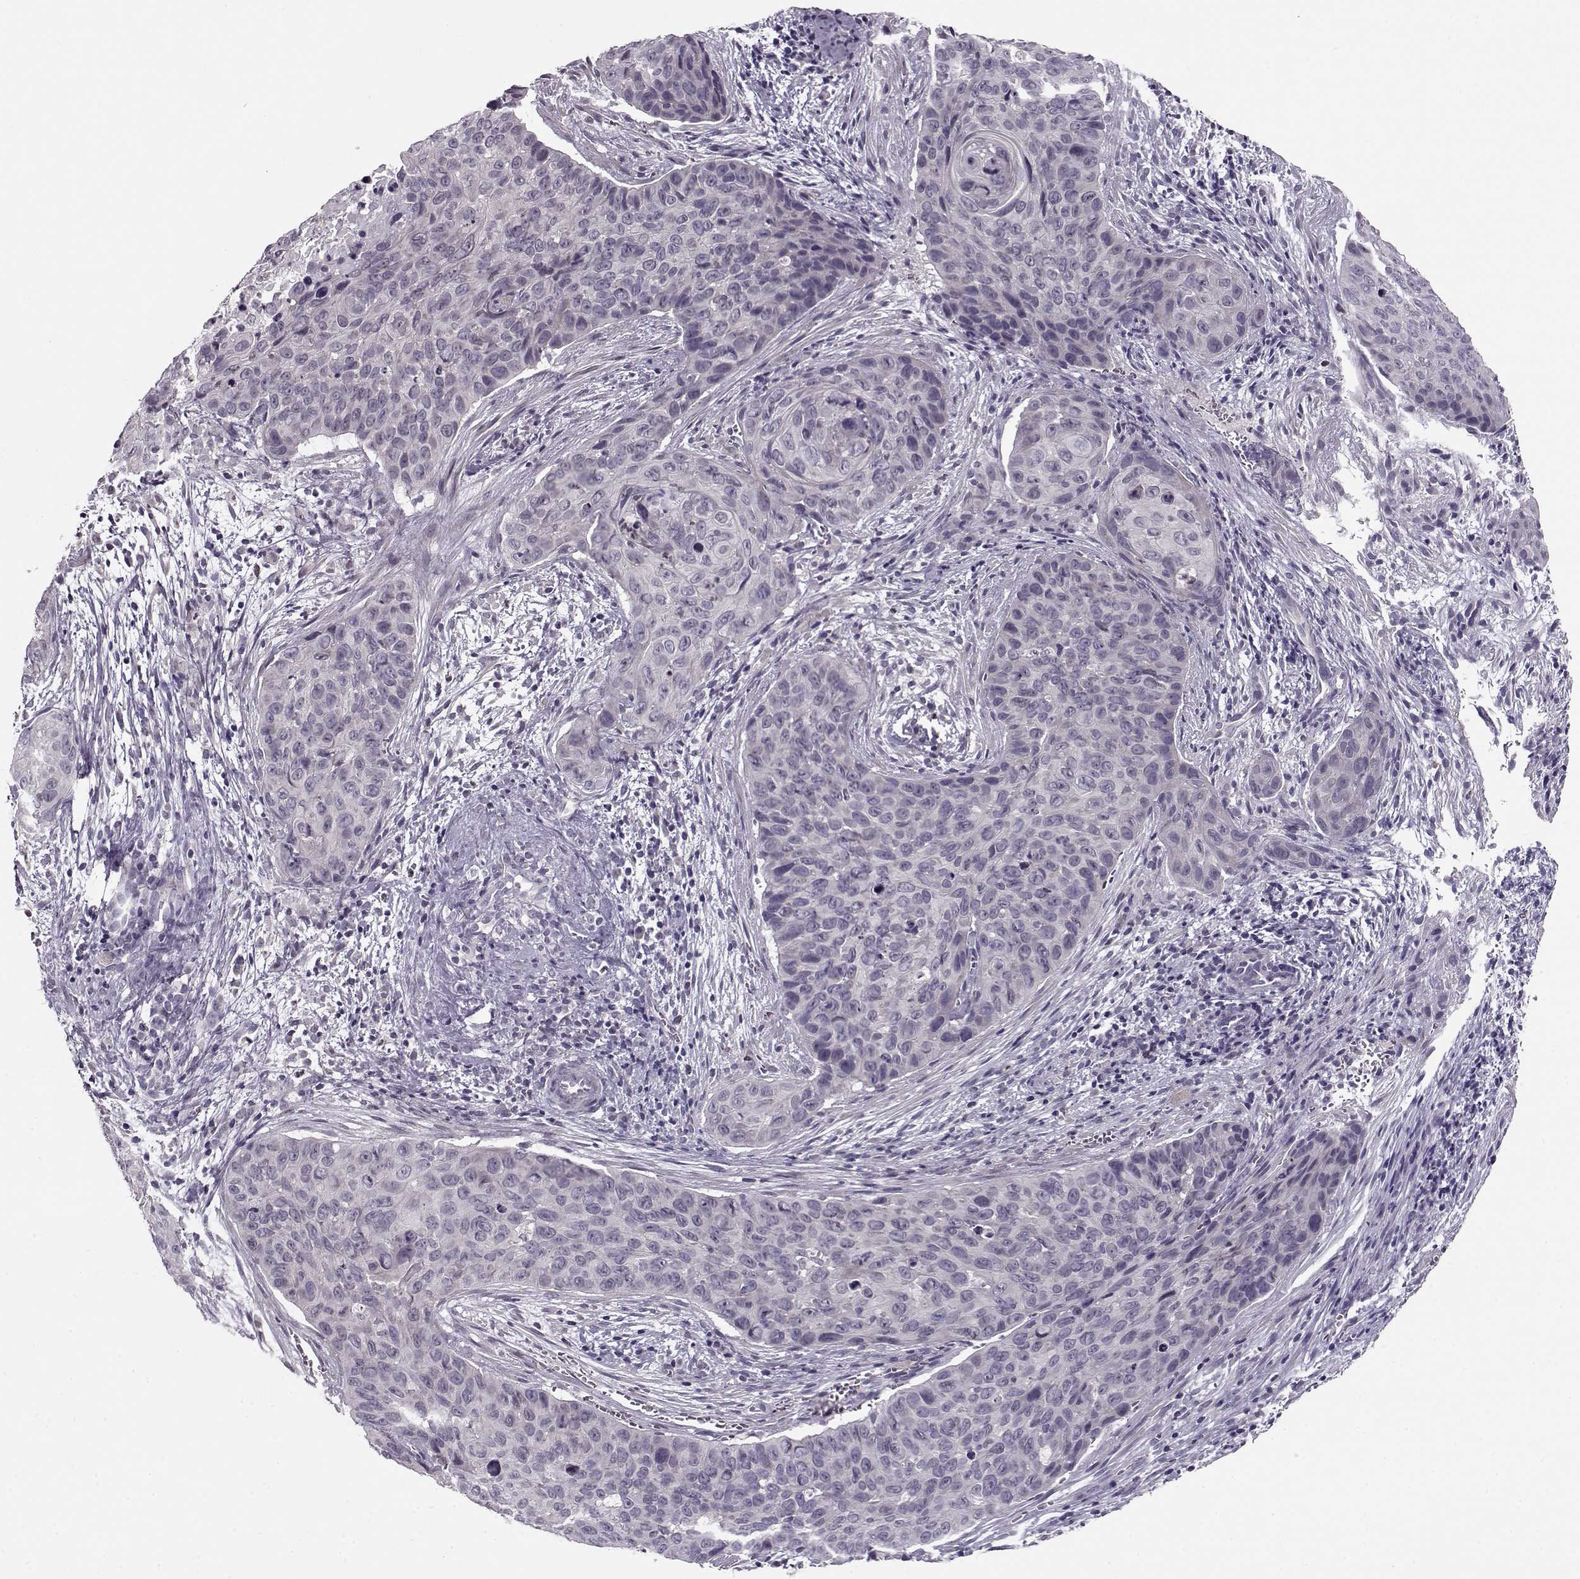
{"staining": {"intensity": "negative", "quantity": "none", "location": "none"}, "tissue": "cervical cancer", "cell_type": "Tumor cells", "image_type": "cancer", "snomed": [{"axis": "morphology", "description": "Squamous cell carcinoma, NOS"}, {"axis": "topography", "description": "Cervix"}], "caption": "DAB (3,3'-diaminobenzidine) immunohistochemical staining of cervical cancer (squamous cell carcinoma) exhibits no significant expression in tumor cells.", "gene": "RP1L1", "patient": {"sex": "female", "age": 35}}